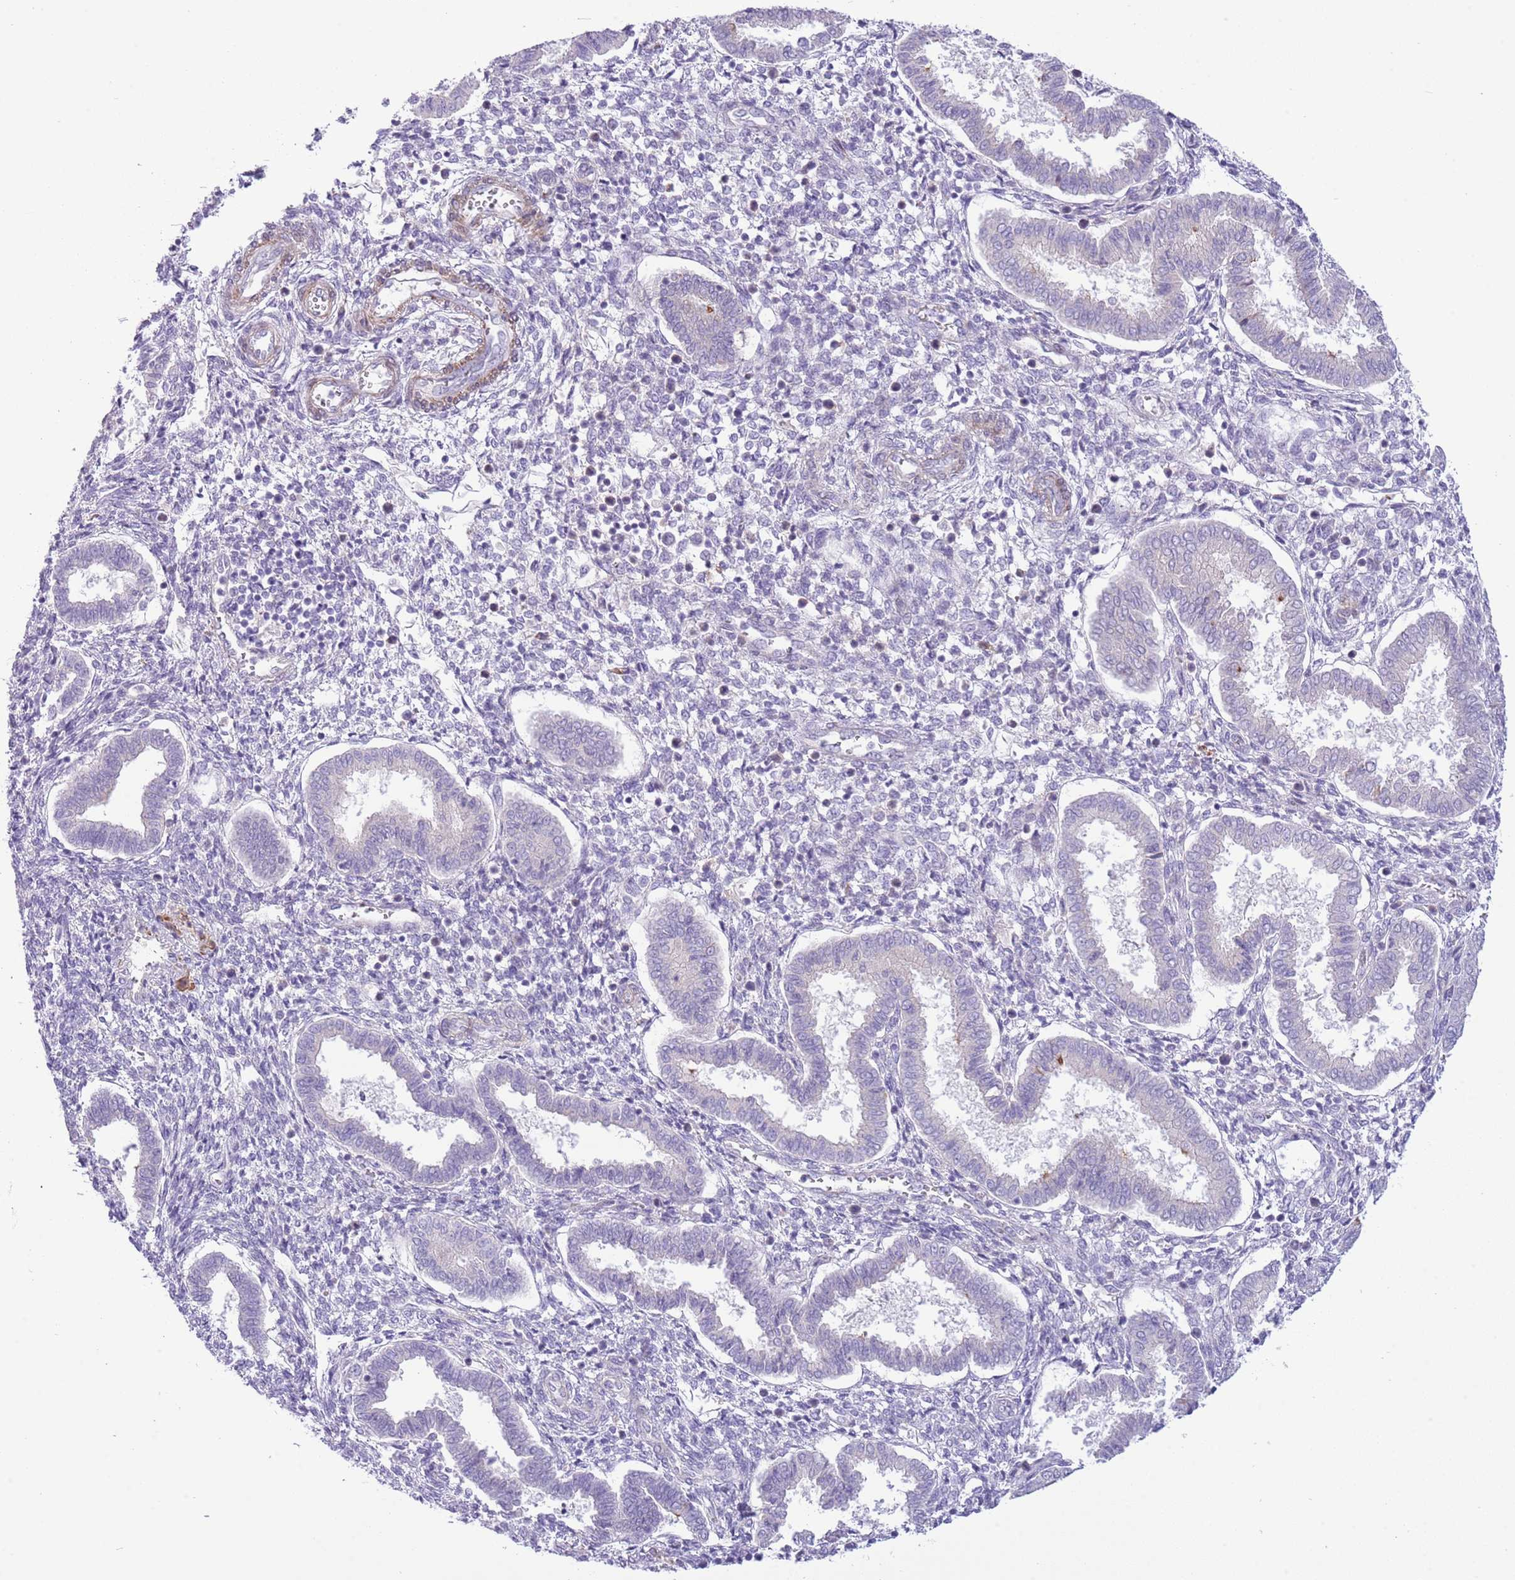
{"staining": {"intensity": "moderate", "quantity": "<25%", "location": "cytoplasmic/membranous"}, "tissue": "endometrium", "cell_type": "Cells in endometrial stroma", "image_type": "normal", "snomed": [{"axis": "morphology", "description": "Normal tissue, NOS"}, {"axis": "topography", "description": "Endometrium"}], "caption": "Approximately <25% of cells in endometrial stroma in unremarkable endometrium demonstrate moderate cytoplasmic/membranous protein positivity as visualized by brown immunohistochemical staining.", "gene": "ZC4H2", "patient": {"sex": "female", "age": 24}}